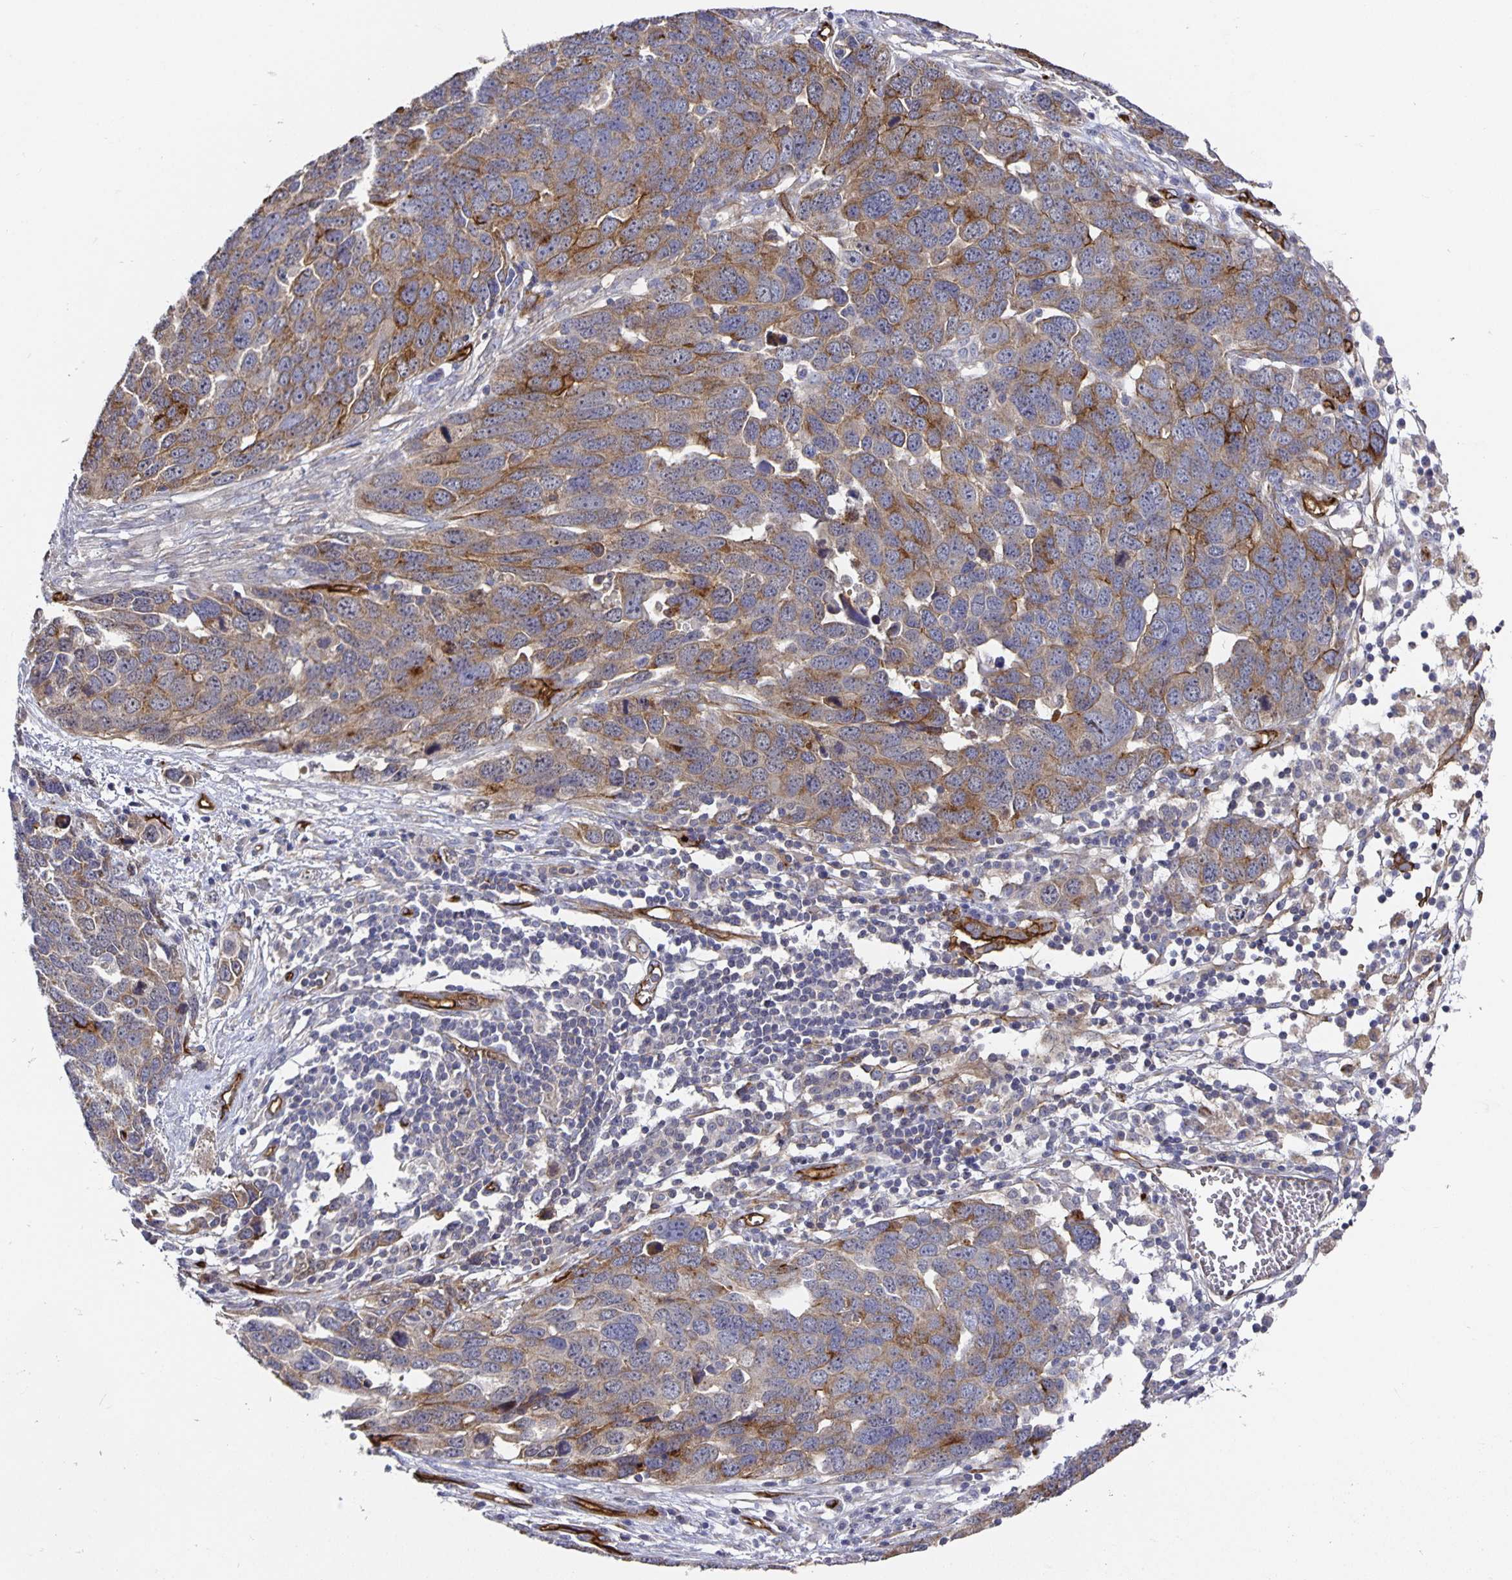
{"staining": {"intensity": "moderate", "quantity": "25%-75%", "location": "cytoplasmic/membranous"}, "tissue": "ovarian cancer", "cell_type": "Tumor cells", "image_type": "cancer", "snomed": [{"axis": "morphology", "description": "Cystadenocarcinoma, serous, NOS"}, {"axis": "topography", "description": "Ovary"}], "caption": "Serous cystadenocarcinoma (ovarian) tissue demonstrates moderate cytoplasmic/membranous positivity in about 25%-75% of tumor cells, visualized by immunohistochemistry.", "gene": "PODXL", "patient": {"sex": "female", "age": 76}}